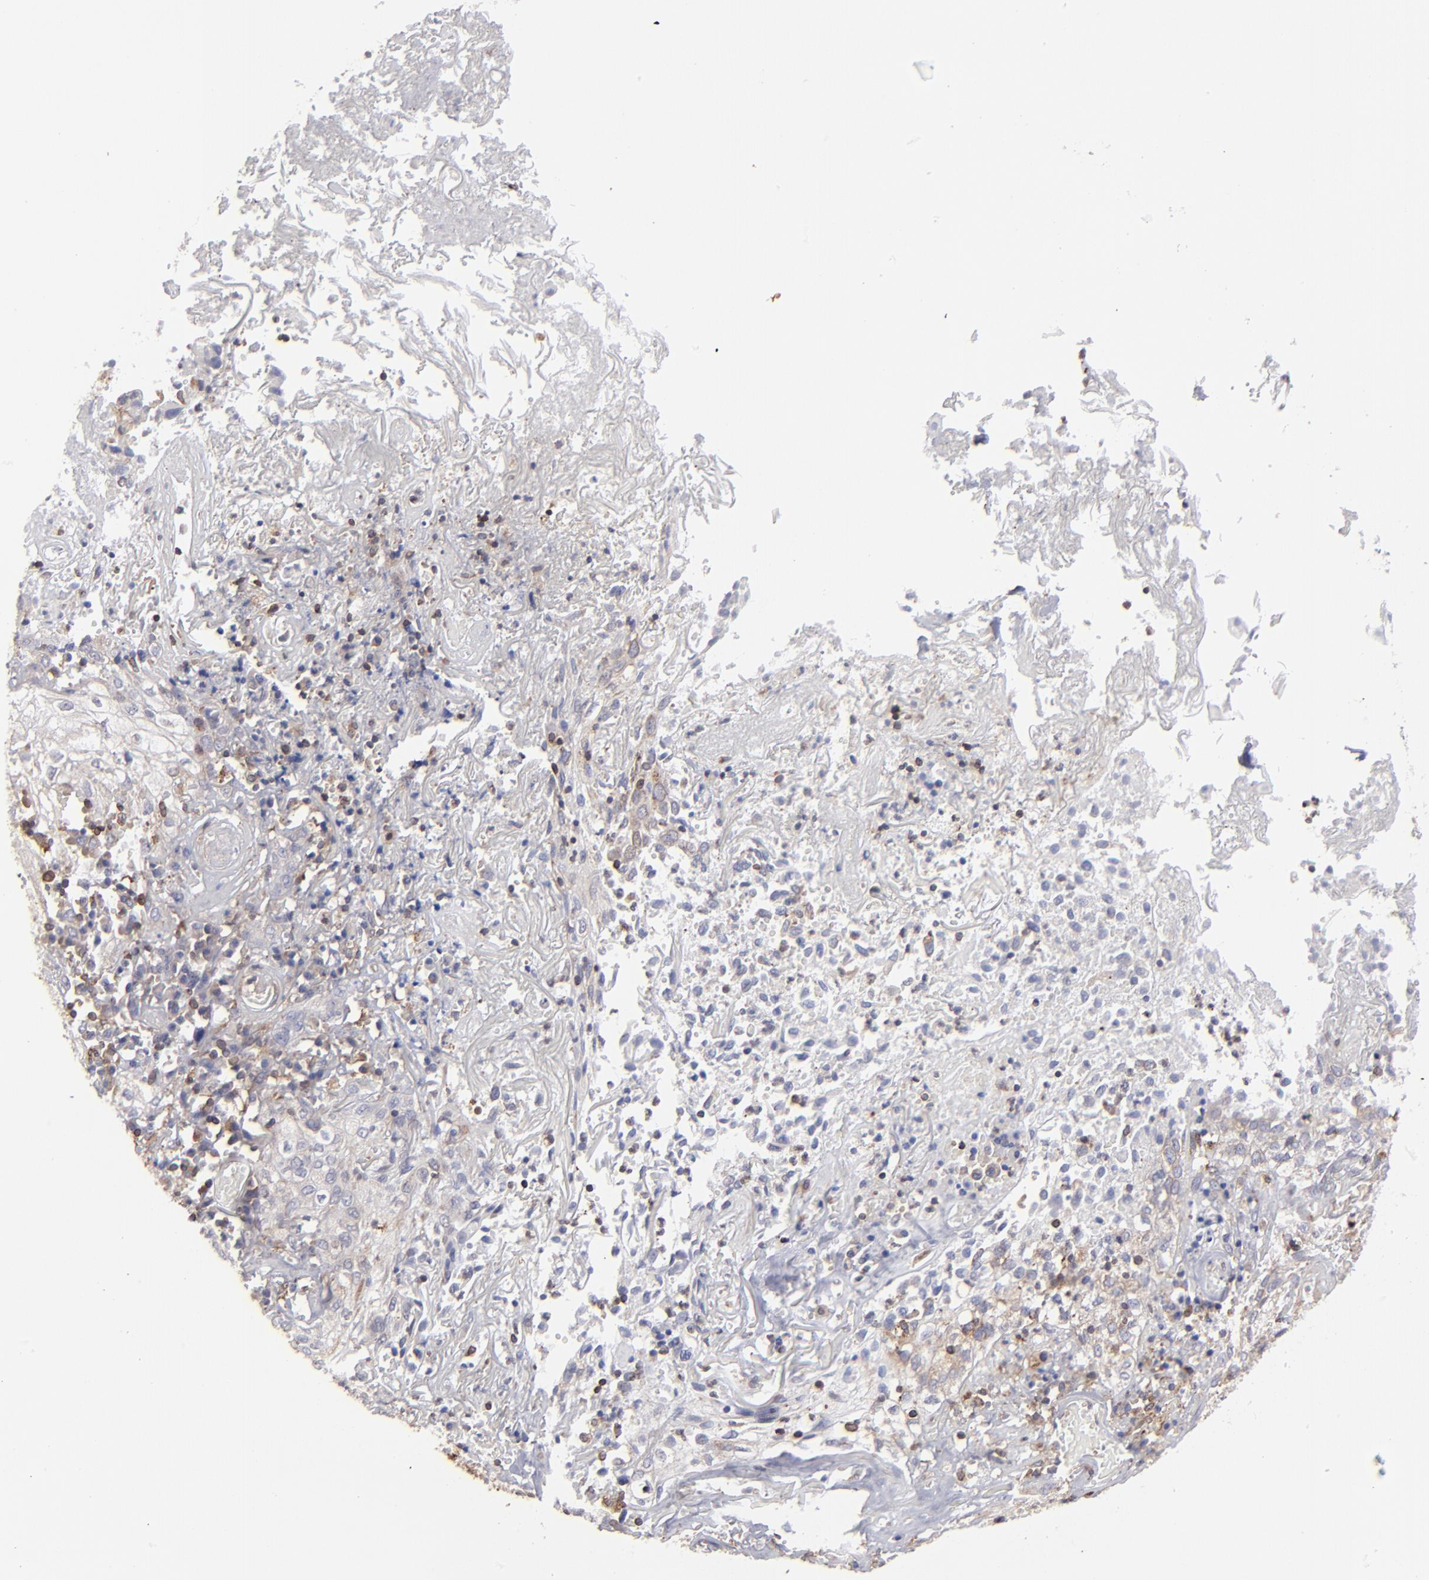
{"staining": {"intensity": "moderate", "quantity": ">75%", "location": "cytoplasmic/membranous"}, "tissue": "skin cancer", "cell_type": "Tumor cells", "image_type": "cancer", "snomed": [{"axis": "morphology", "description": "Squamous cell carcinoma, NOS"}, {"axis": "topography", "description": "Skin"}], "caption": "Immunohistochemistry (IHC) (DAB (3,3'-diaminobenzidine)) staining of squamous cell carcinoma (skin) reveals moderate cytoplasmic/membranous protein staining in approximately >75% of tumor cells.", "gene": "TMX1", "patient": {"sex": "male", "age": 65}}